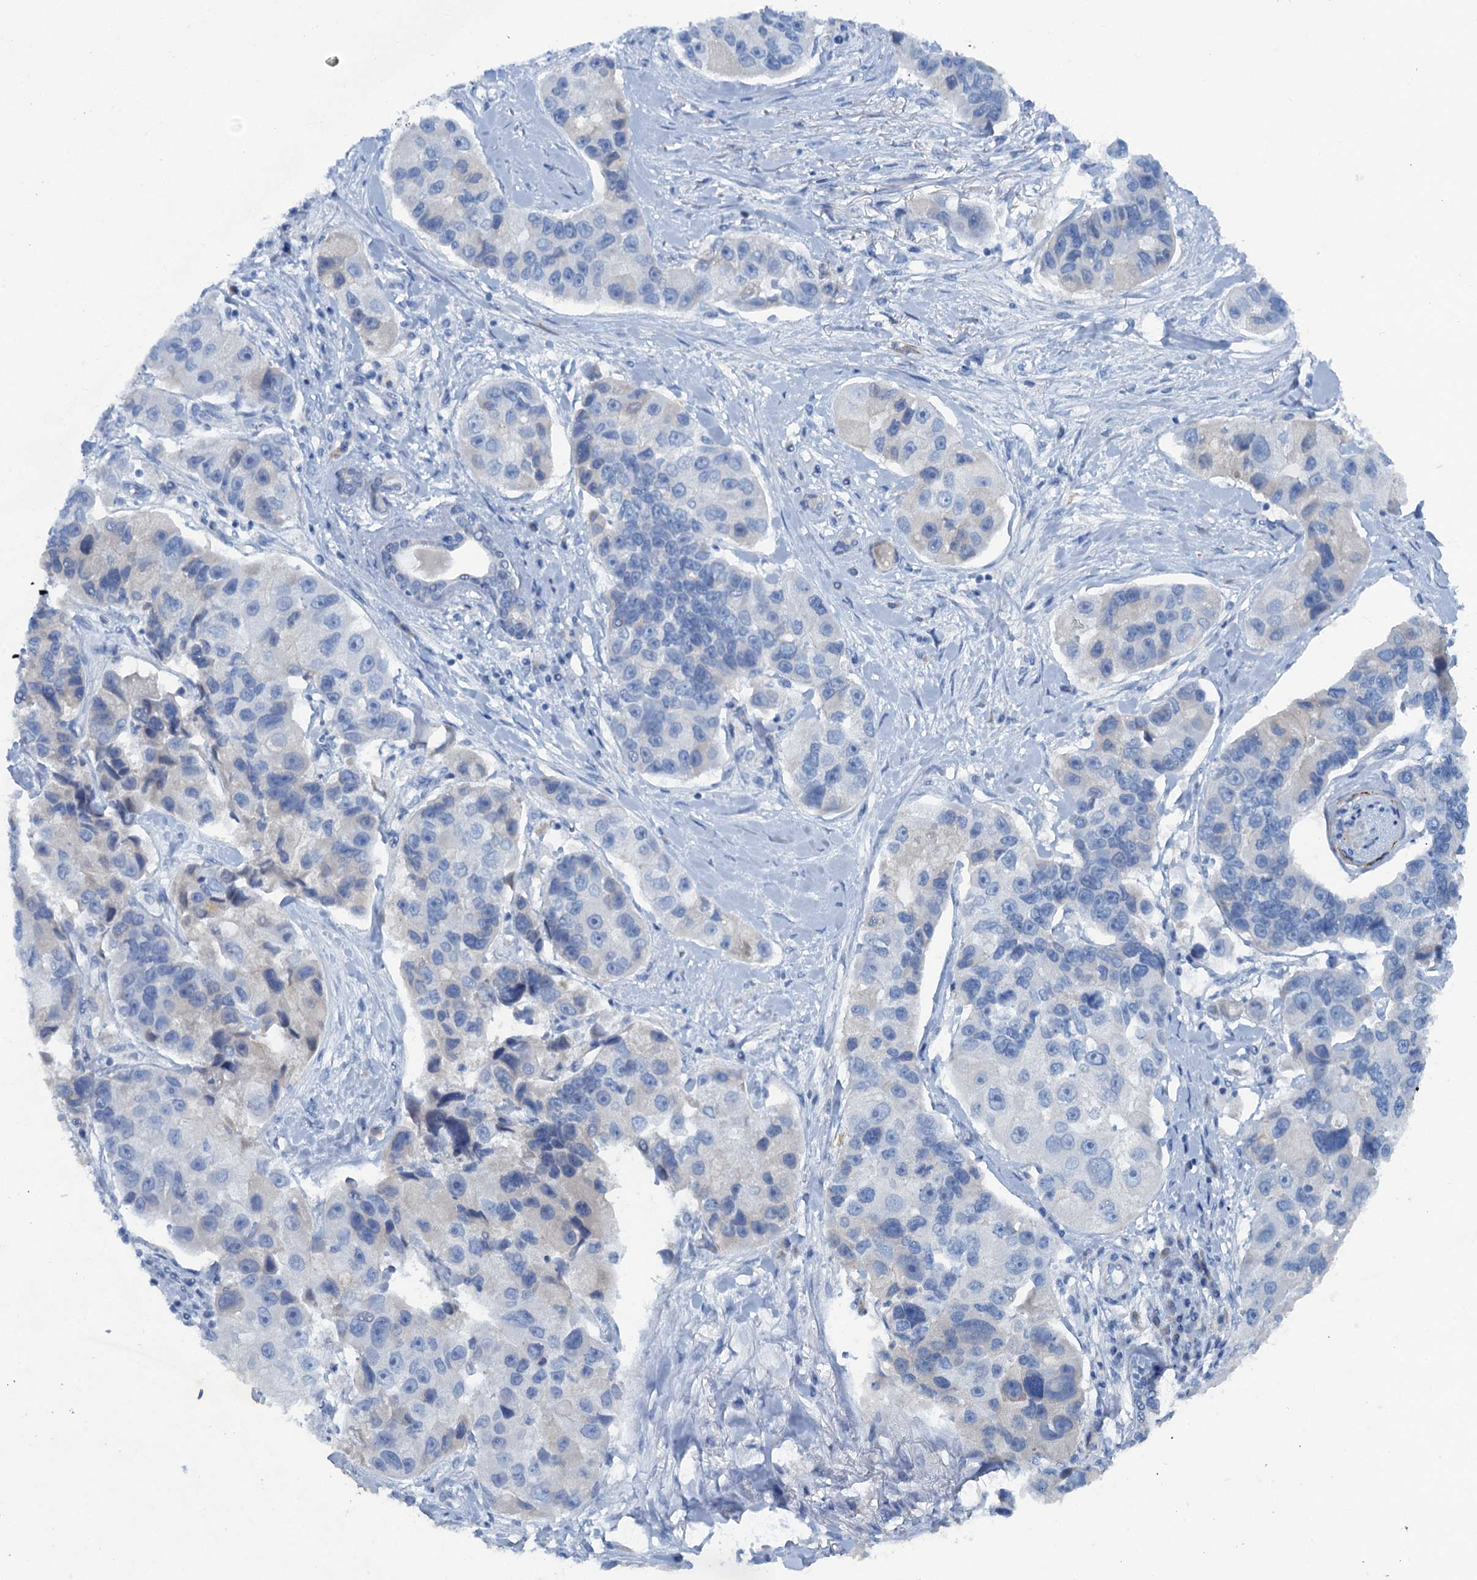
{"staining": {"intensity": "negative", "quantity": "none", "location": "none"}, "tissue": "lung cancer", "cell_type": "Tumor cells", "image_type": "cancer", "snomed": [{"axis": "morphology", "description": "Adenocarcinoma, NOS"}, {"axis": "topography", "description": "Lung"}], "caption": "The immunohistochemistry (IHC) histopathology image has no significant expression in tumor cells of lung adenocarcinoma tissue.", "gene": "MYADML2", "patient": {"sex": "female", "age": 54}}